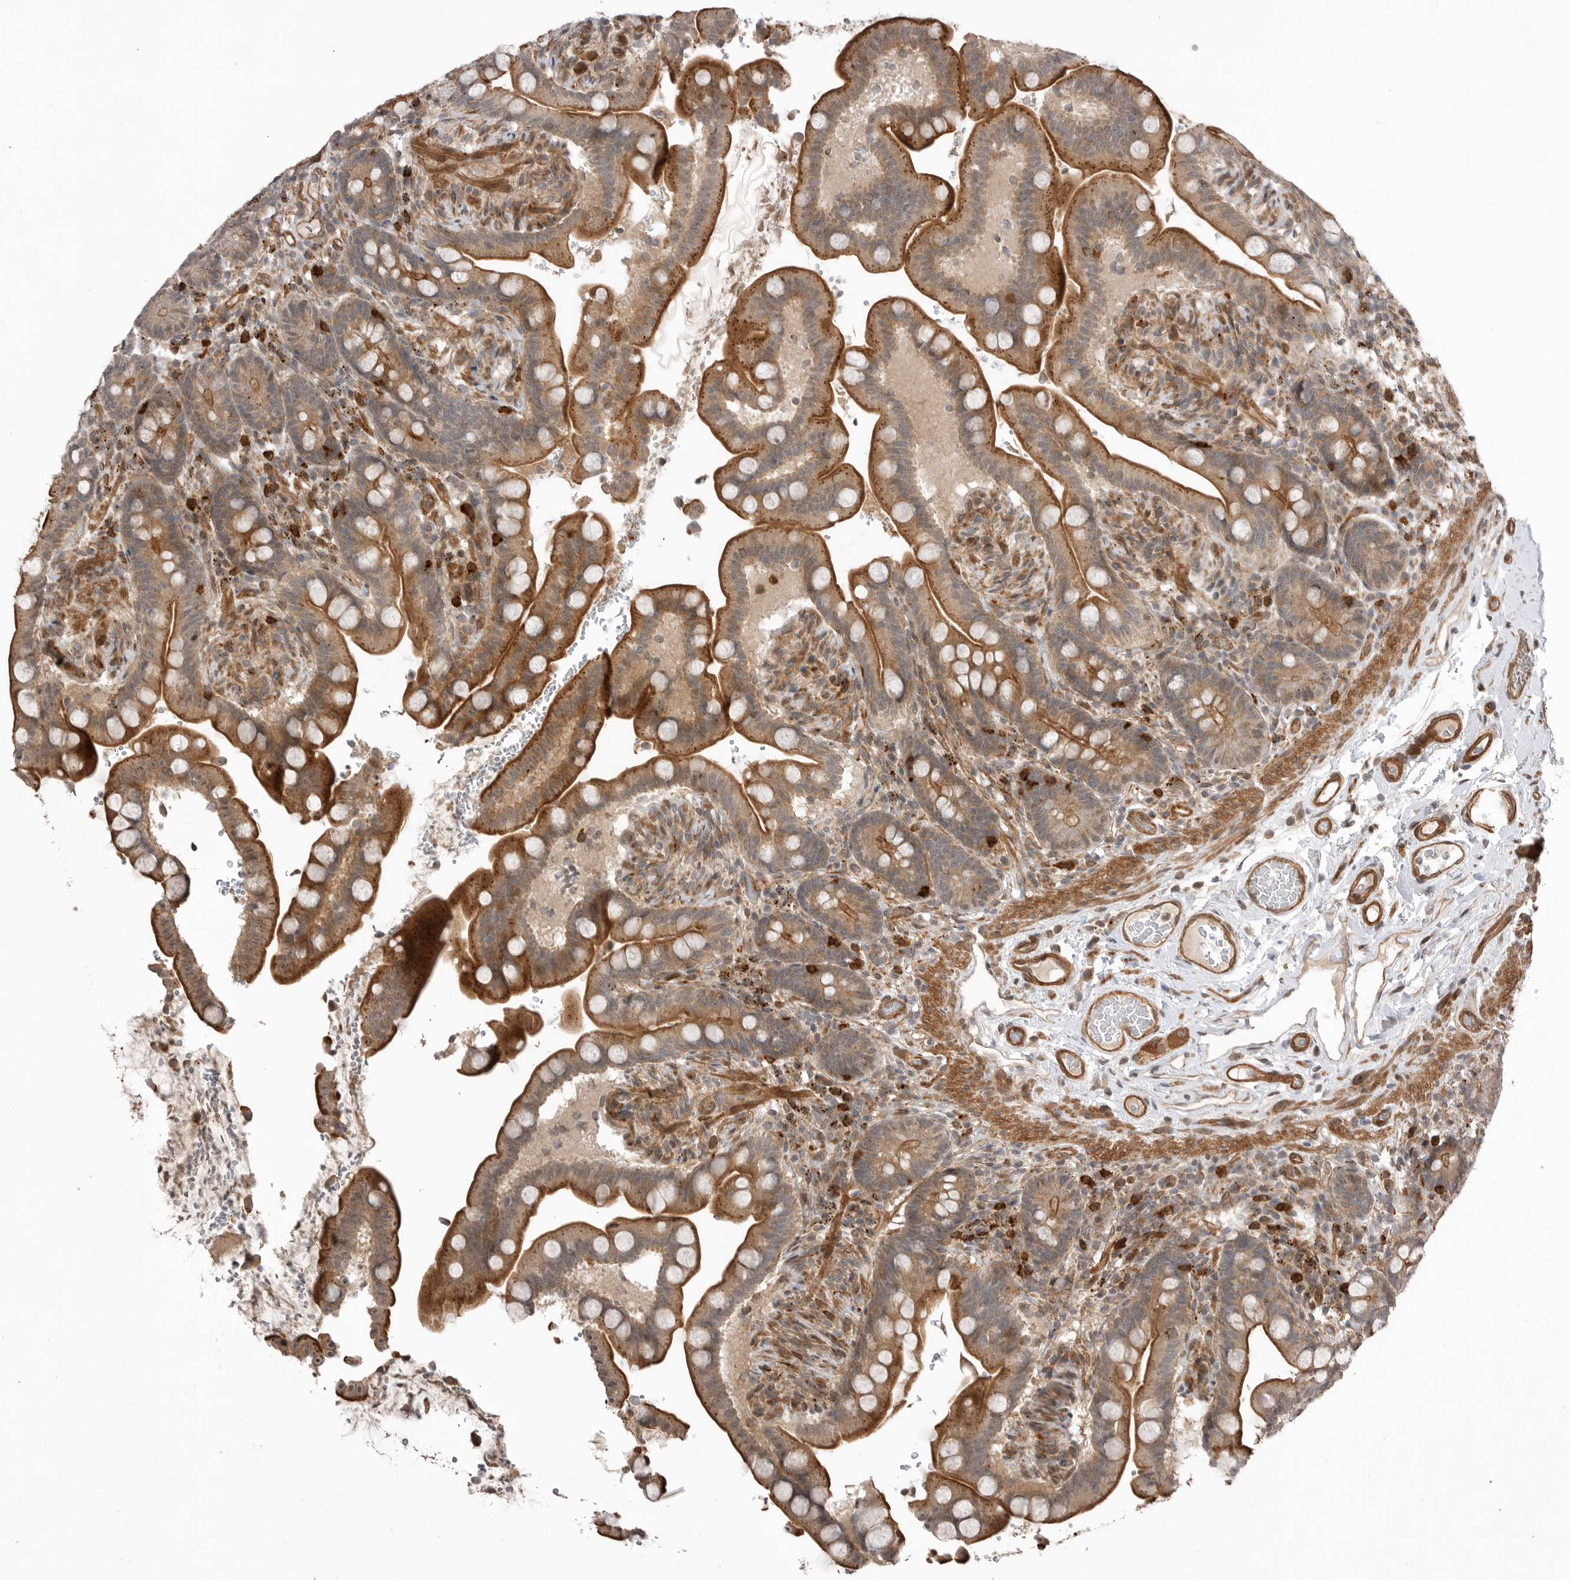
{"staining": {"intensity": "moderate", "quantity": ">75%", "location": "cytoplasmic/membranous"}, "tissue": "colon", "cell_type": "Endothelial cells", "image_type": "normal", "snomed": [{"axis": "morphology", "description": "Normal tissue, NOS"}, {"axis": "topography", "description": "Smooth muscle"}, {"axis": "topography", "description": "Colon"}], "caption": "This is an image of immunohistochemistry staining of normal colon, which shows moderate expression in the cytoplasmic/membranous of endothelial cells.", "gene": "PEAK1", "patient": {"sex": "male", "age": 73}}